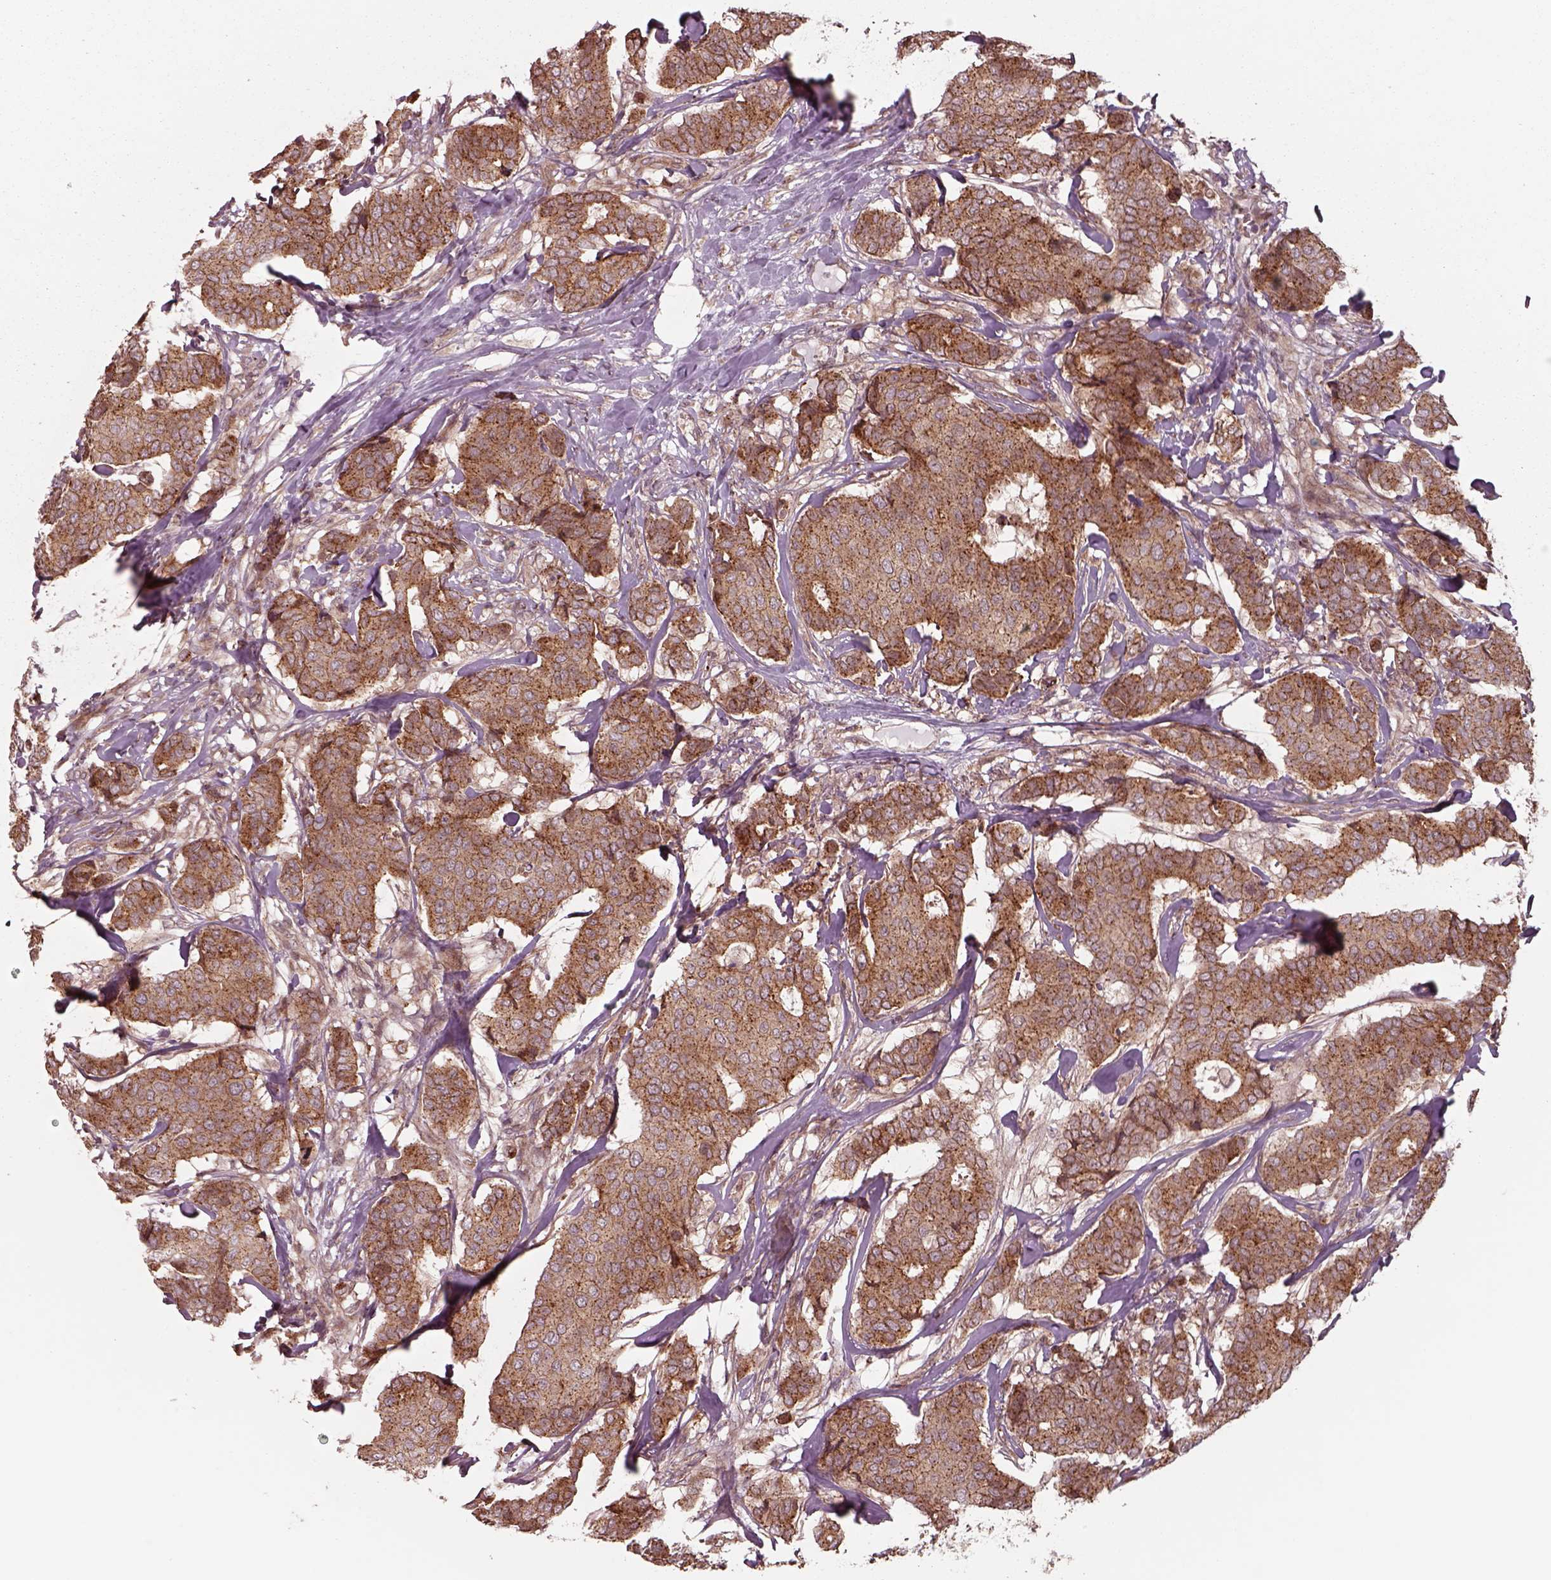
{"staining": {"intensity": "moderate", "quantity": ">75%", "location": "cytoplasmic/membranous"}, "tissue": "breast cancer", "cell_type": "Tumor cells", "image_type": "cancer", "snomed": [{"axis": "morphology", "description": "Duct carcinoma"}, {"axis": "topography", "description": "Breast"}], "caption": "Infiltrating ductal carcinoma (breast) stained for a protein displays moderate cytoplasmic/membranous positivity in tumor cells.", "gene": "CHMP3", "patient": {"sex": "female", "age": 75}}